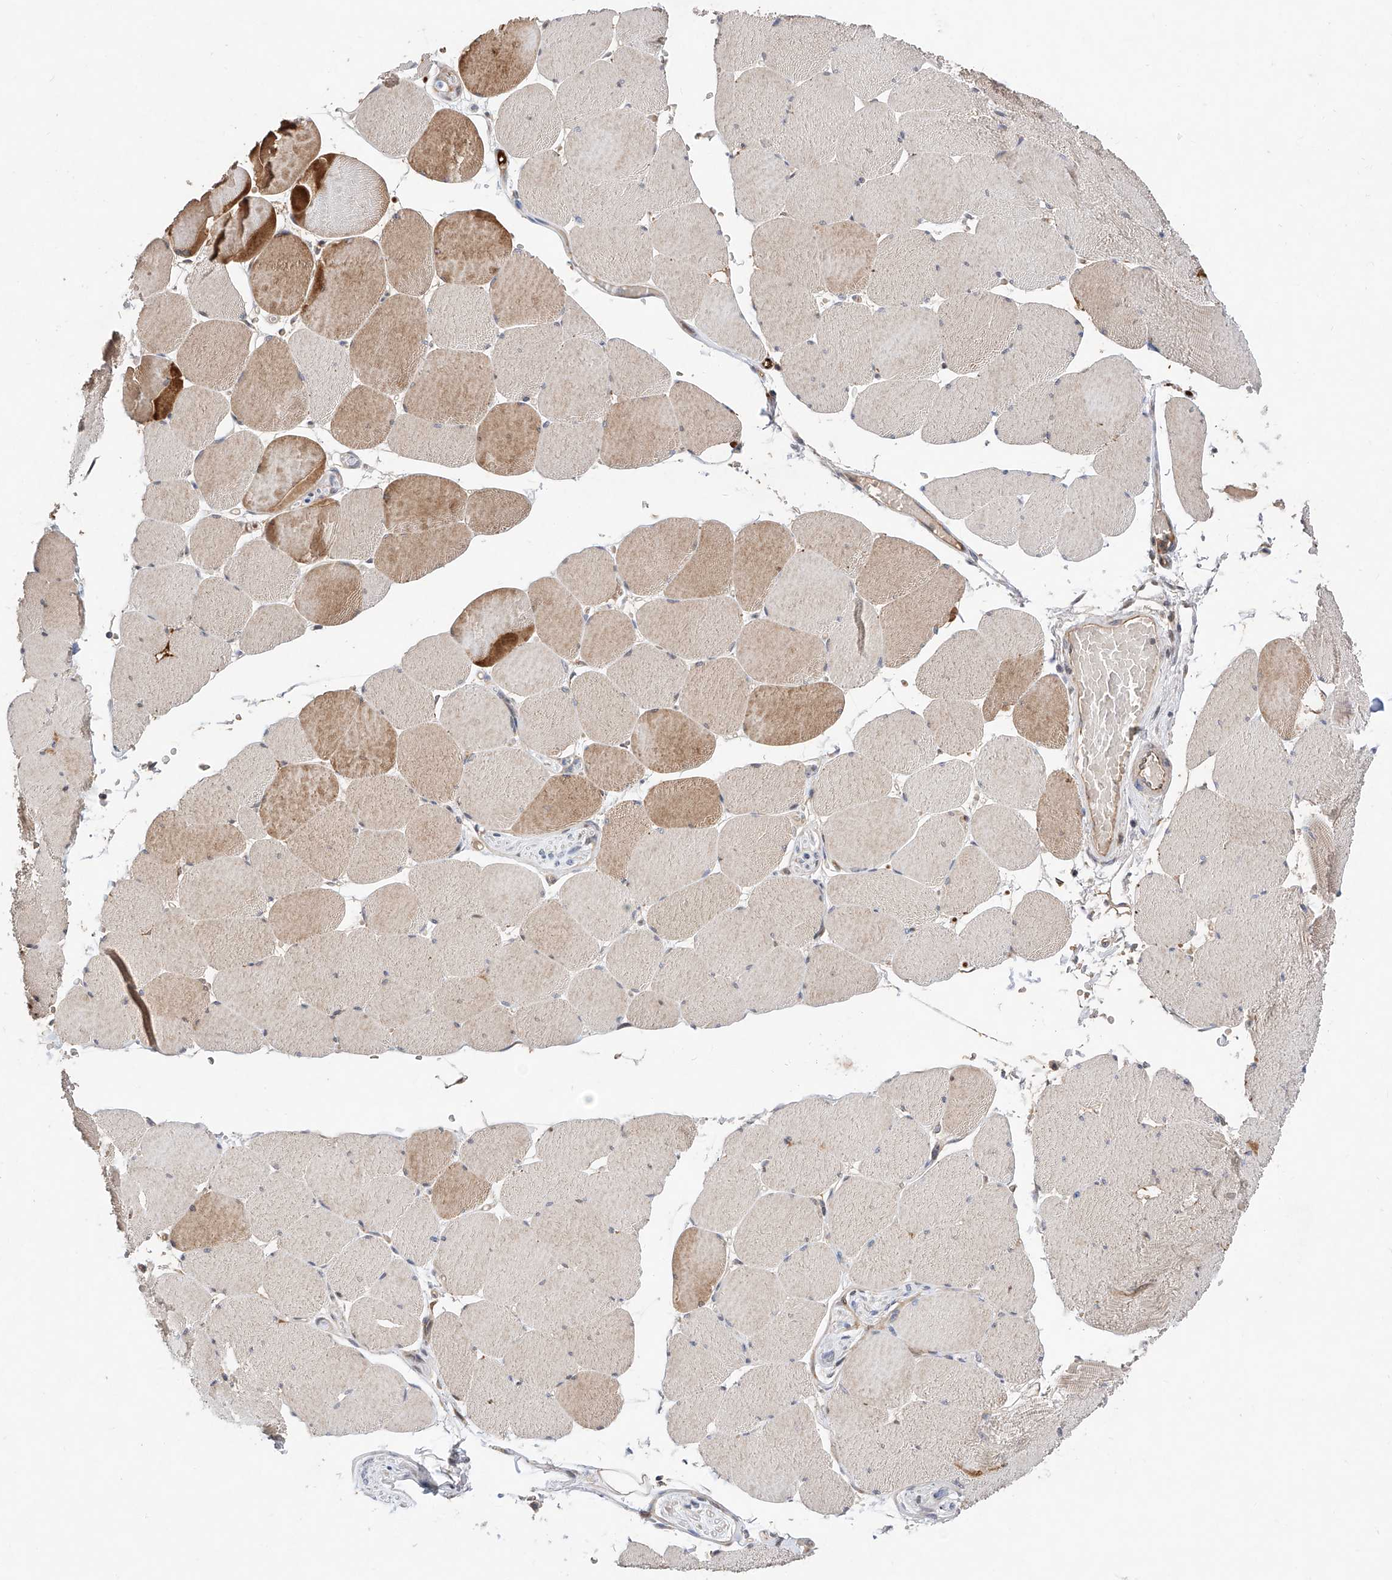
{"staining": {"intensity": "moderate", "quantity": "<25%", "location": "cytoplasmic/membranous"}, "tissue": "skeletal muscle", "cell_type": "Myocytes", "image_type": "normal", "snomed": [{"axis": "morphology", "description": "Normal tissue, NOS"}, {"axis": "topography", "description": "Skeletal muscle"}, {"axis": "topography", "description": "Head-Neck"}], "caption": "IHC (DAB) staining of unremarkable human skeletal muscle reveals moderate cytoplasmic/membranous protein expression in approximately <25% of myocytes.", "gene": "FUCA2", "patient": {"sex": "male", "age": 66}}